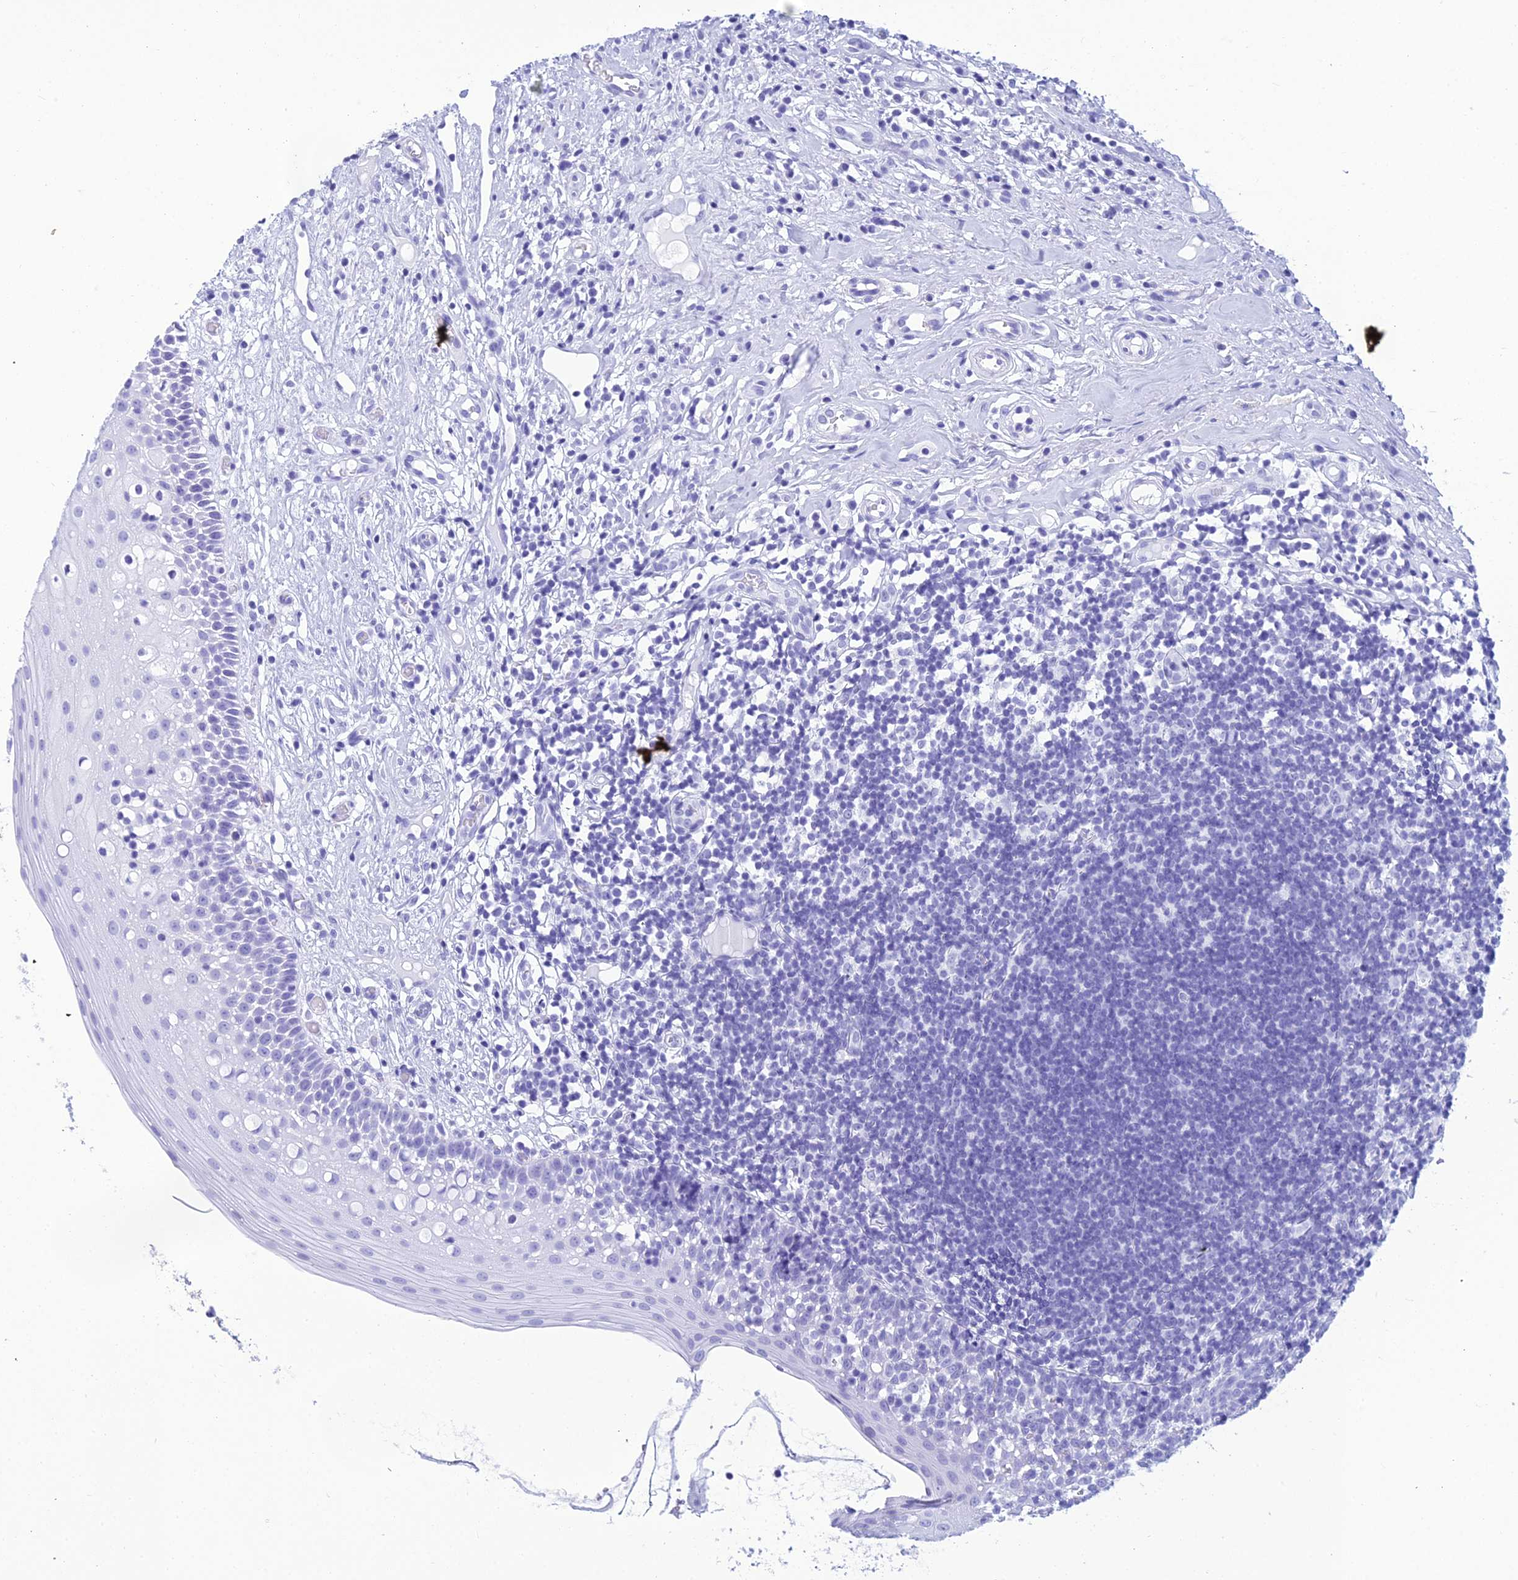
{"staining": {"intensity": "negative", "quantity": "none", "location": "none"}, "tissue": "oral mucosa", "cell_type": "Squamous epithelial cells", "image_type": "normal", "snomed": [{"axis": "morphology", "description": "Normal tissue, NOS"}, {"axis": "topography", "description": "Oral tissue"}], "caption": "The photomicrograph reveals no significant expression in squamous epithelial cells of oral mucosa.", "gene": "ZNF442", "patient": {"sex": "female", "age": 69}}